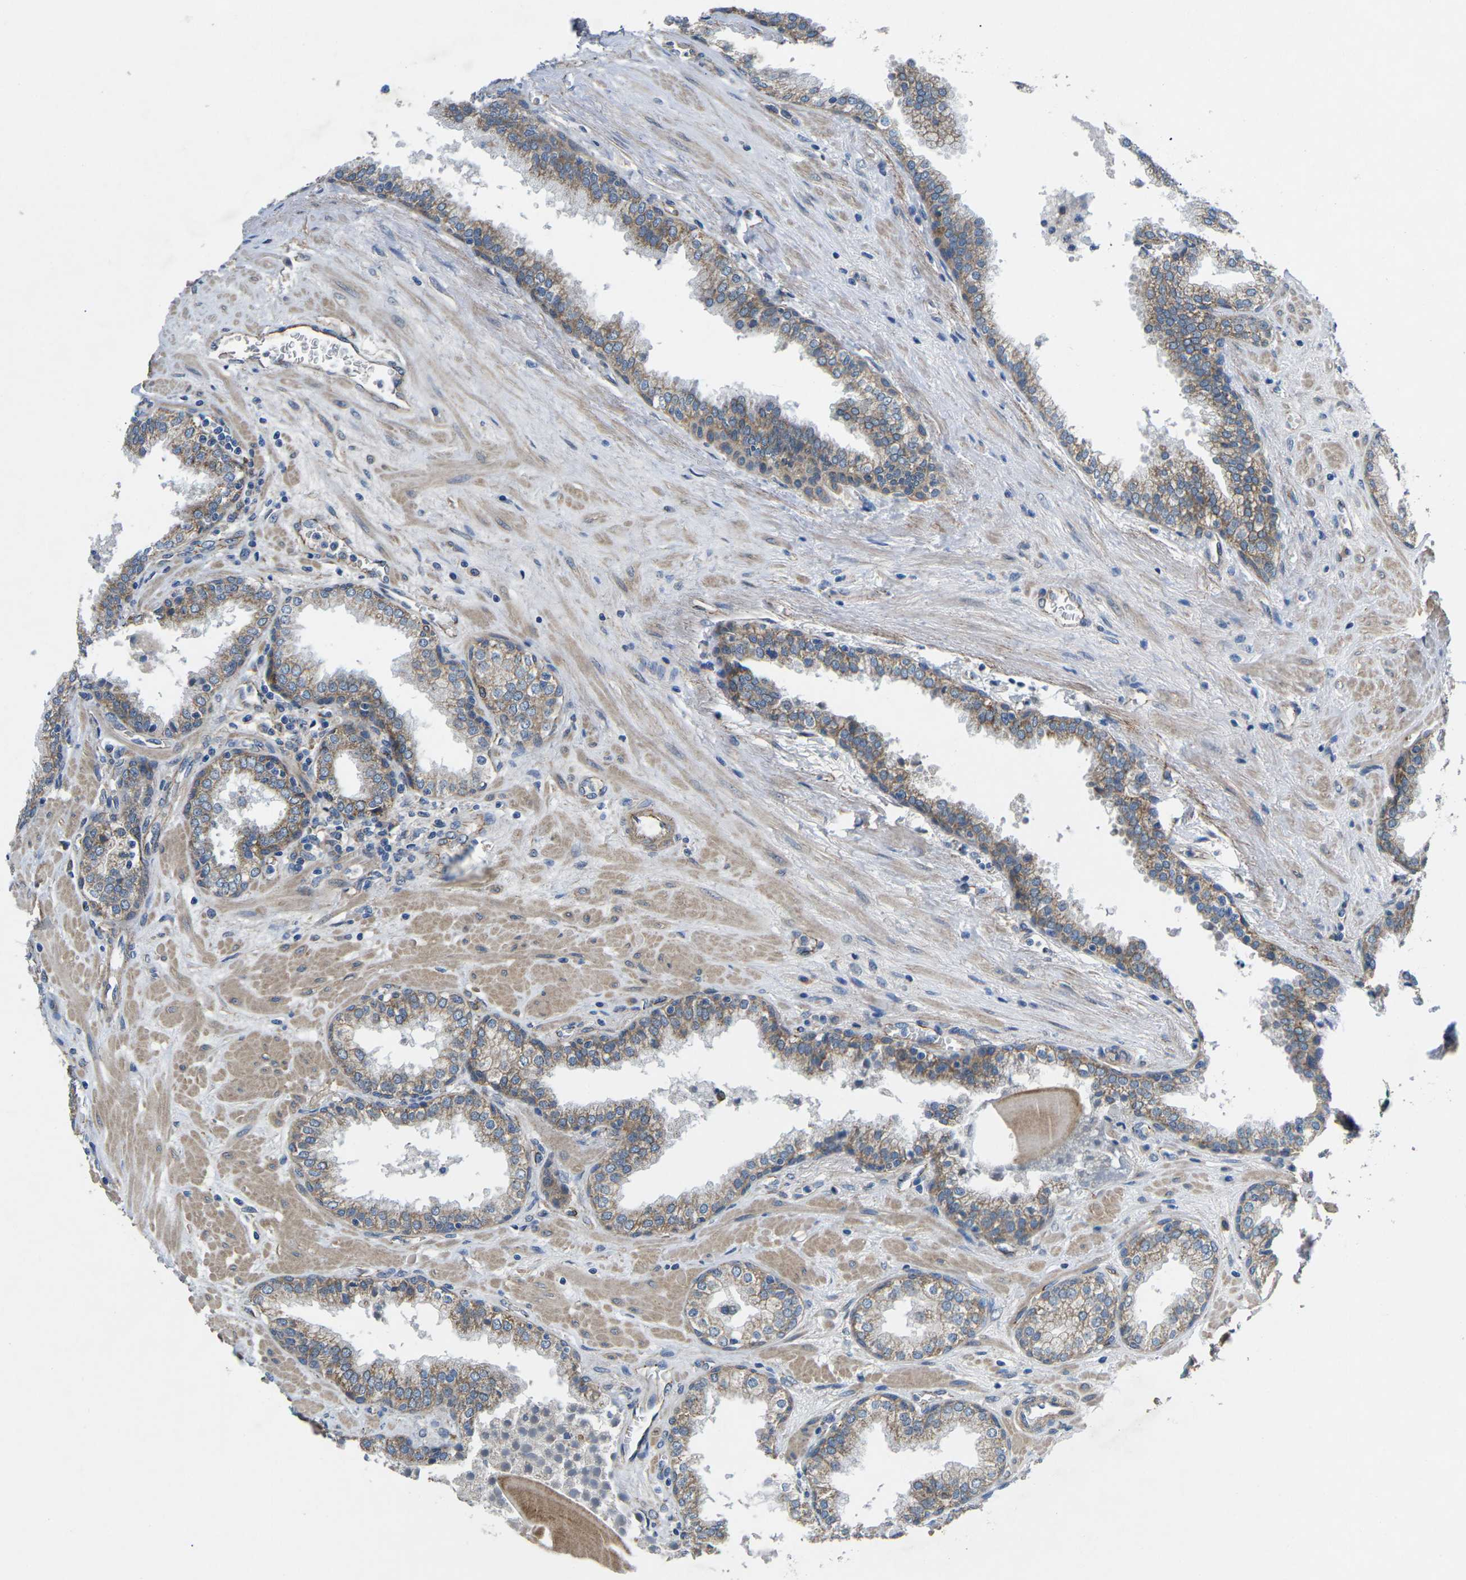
{"staining": {"intensity": "moderate", "quantity": "25%-75%", "location": "cytoplasmic/membranous"}, "tissue": "prostate", "cell_type": "Glandular cells", "image_type": "normal", "snomed": [{"axis": "morphology", "description": "Normal tissue, NOS"}, {"axis": "topography", "description": "Prostate"}], "caption": "High-power microscopy captured an IHC image of benign prostate, revealing moderate cytoplasmic/membranous positivity in about 25%-75% of glandular cells.", "gene": "CTNND1", "patient": {"sex": "male", "age": 51}}